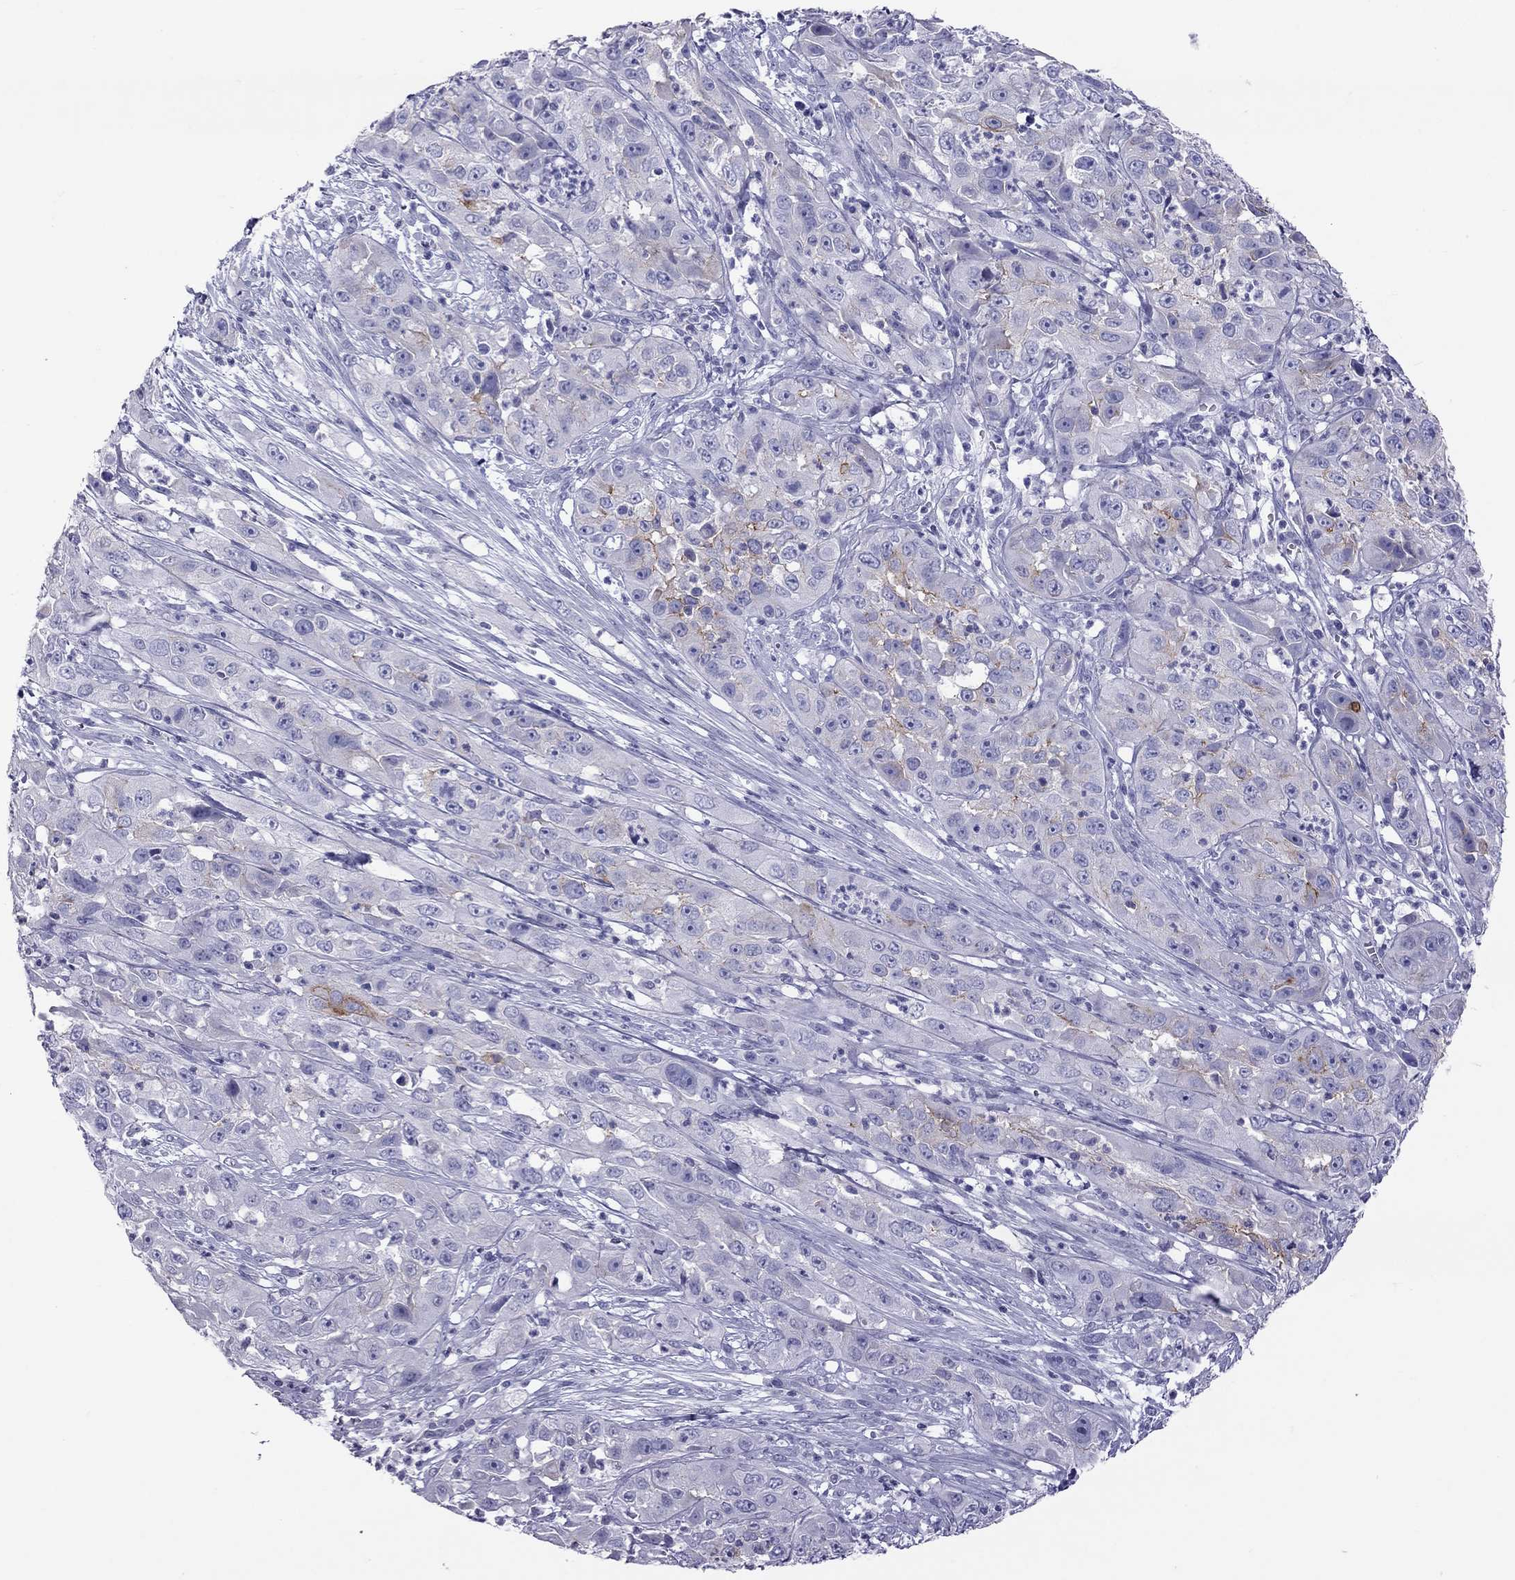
{"staining": {"intensity": "moderate", "quantity": "<25%", "location": "cytoplasmic/membranous"}, "tissue": "cervical cancer", "cell_type": "Tumor cells", "image_type": "cancer", "snomed": [{"axis": "morphology", "description": "Squamous cell carcinoma, NOS"}, {"axis": "topography", "description": "Cervix"}], "caption": "Human cervical cancer (squamous cell carcinoma) stained with a protein marker demonstrates moderate staining in tumor cells.", "gene": "MUC16", "patient": {"sex": "female", "age": 32}}